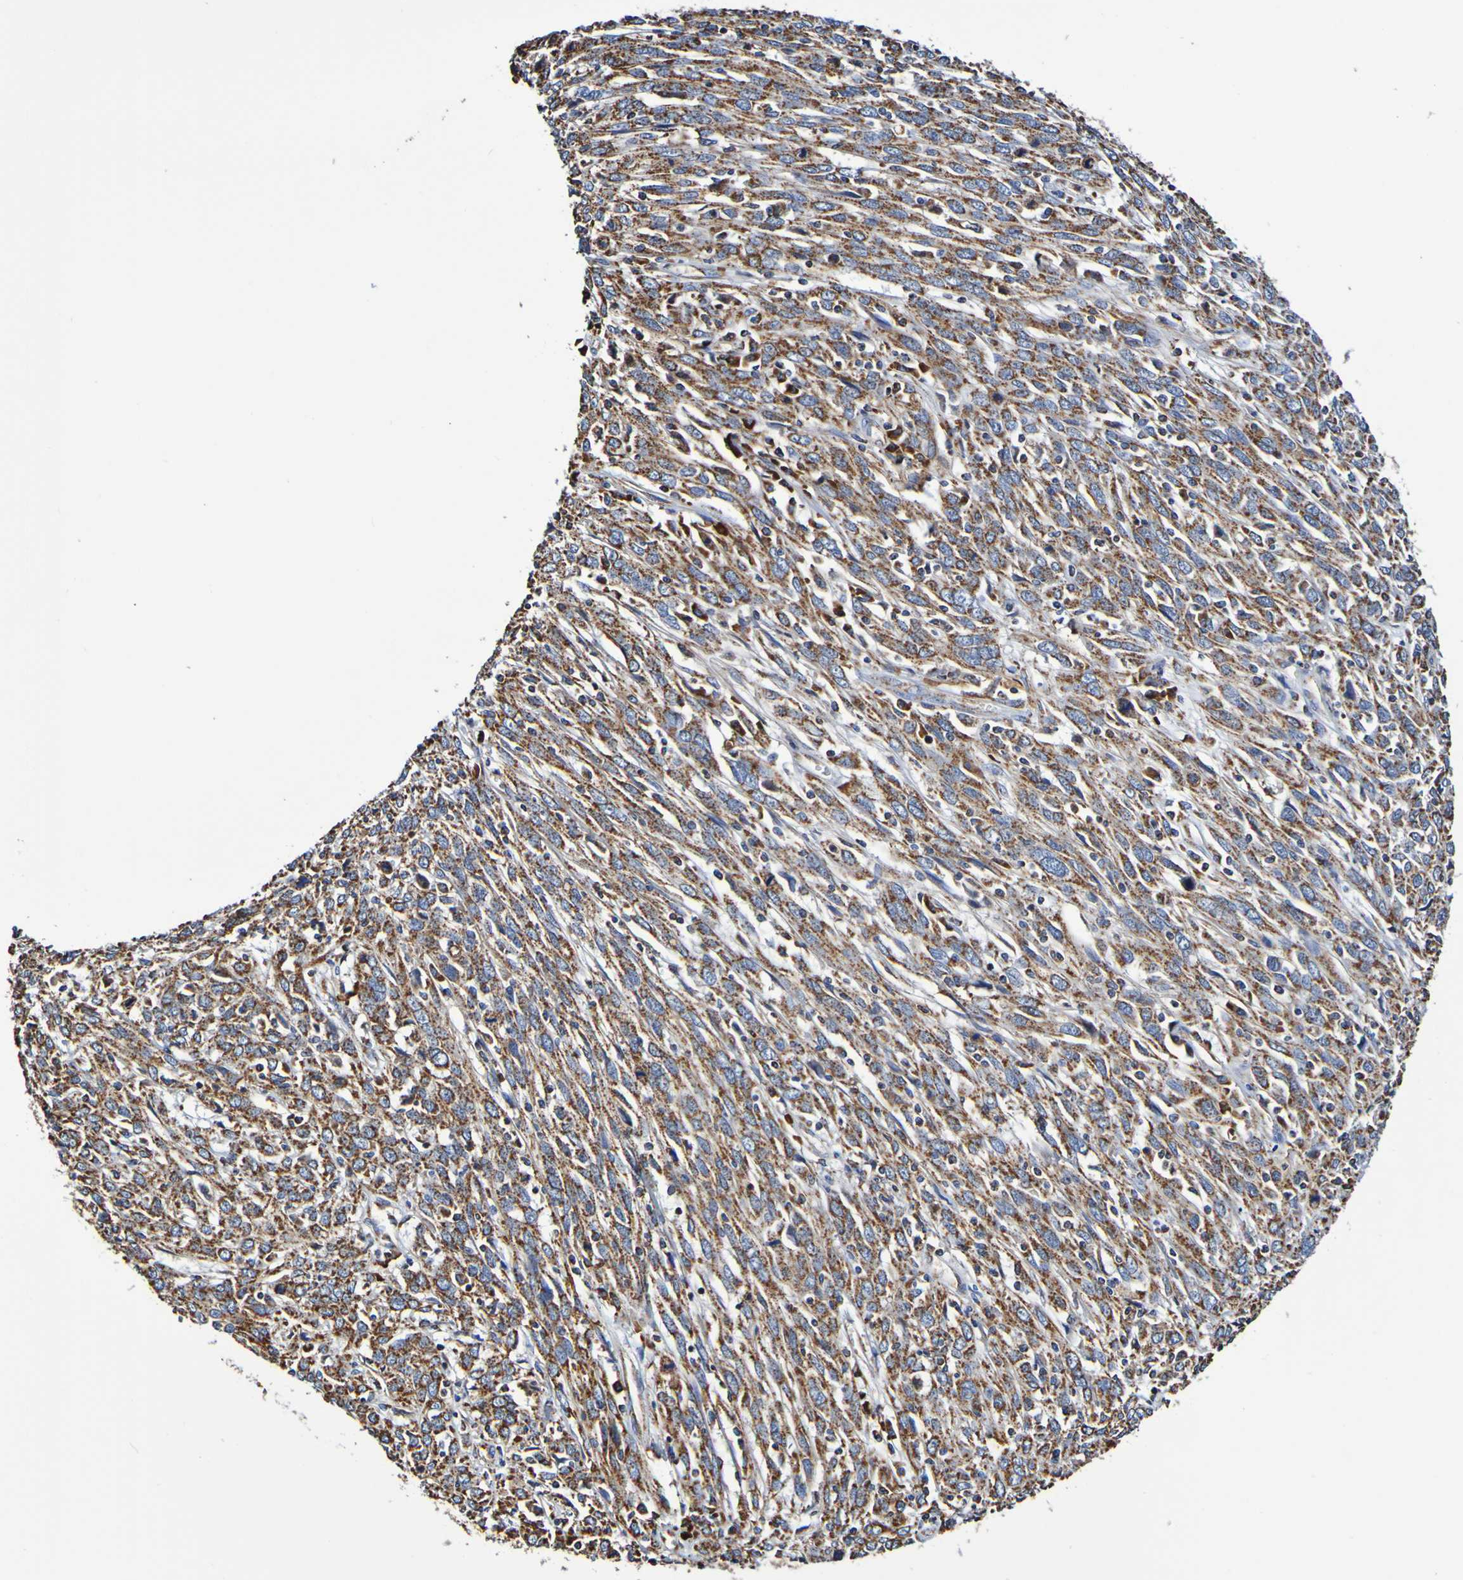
{"staining": {"intensity": "moderate", "quantity": ">75%", "location": "cytoplasmic/membranous"}, "tissue": "cervical cancer", "cell_type": "Tumor cells", "image_type": "cancer", "snomed": [{"axis": "morphology", "description": "Squamous cell carcinoma, NOS"}, {"axis": "topography", "description": "Cervix"}], "caption": "A high-resolution photomicrograph shows IHC staining of squamous cell carcinoma (cervical), which demonstrates moderate cytoplasmic/membranous staining in approximately >75% of tumor cells.", "gene": "IL18R1", "patient": {"sex": "female", "age": 46}}